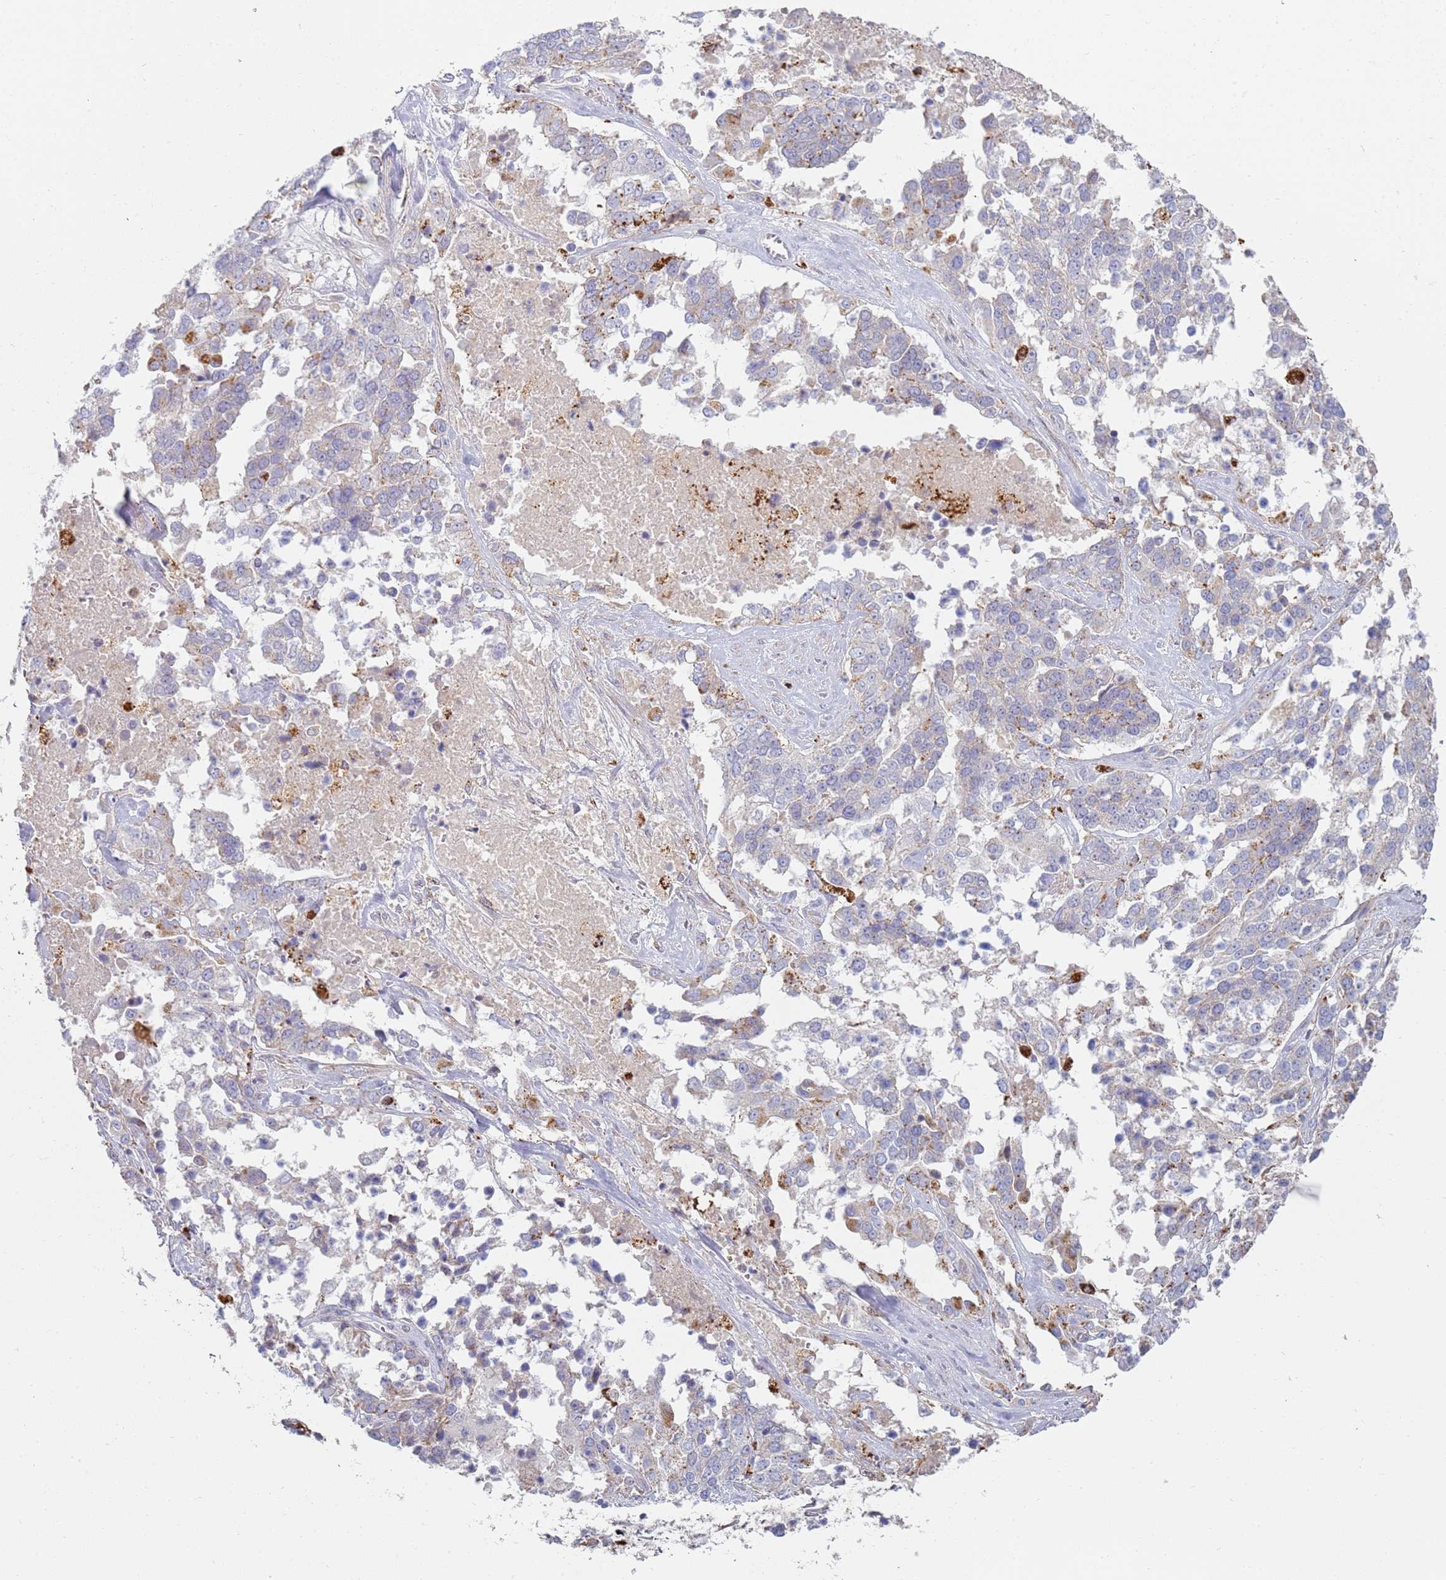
{"staining": {"intensity": "negative", "quantity": "none", "location": "none"}, "tissue": "ovarian cancer", "cell_type": "Tumor cells", "image_type": "cancer", "snomed": [{"axis": "morphology", "description": "Cystadenocarcinoma, serous, NOS"}, {"axis": "topography", "description": "Ovary"}], "caption": "Protein analysis of serous cystadenocarcinoma (ovarian) reveals no significant staining in tumor cells.", "gene": "TMEM229B", "patient": {"sex": "female", "age": 44}}